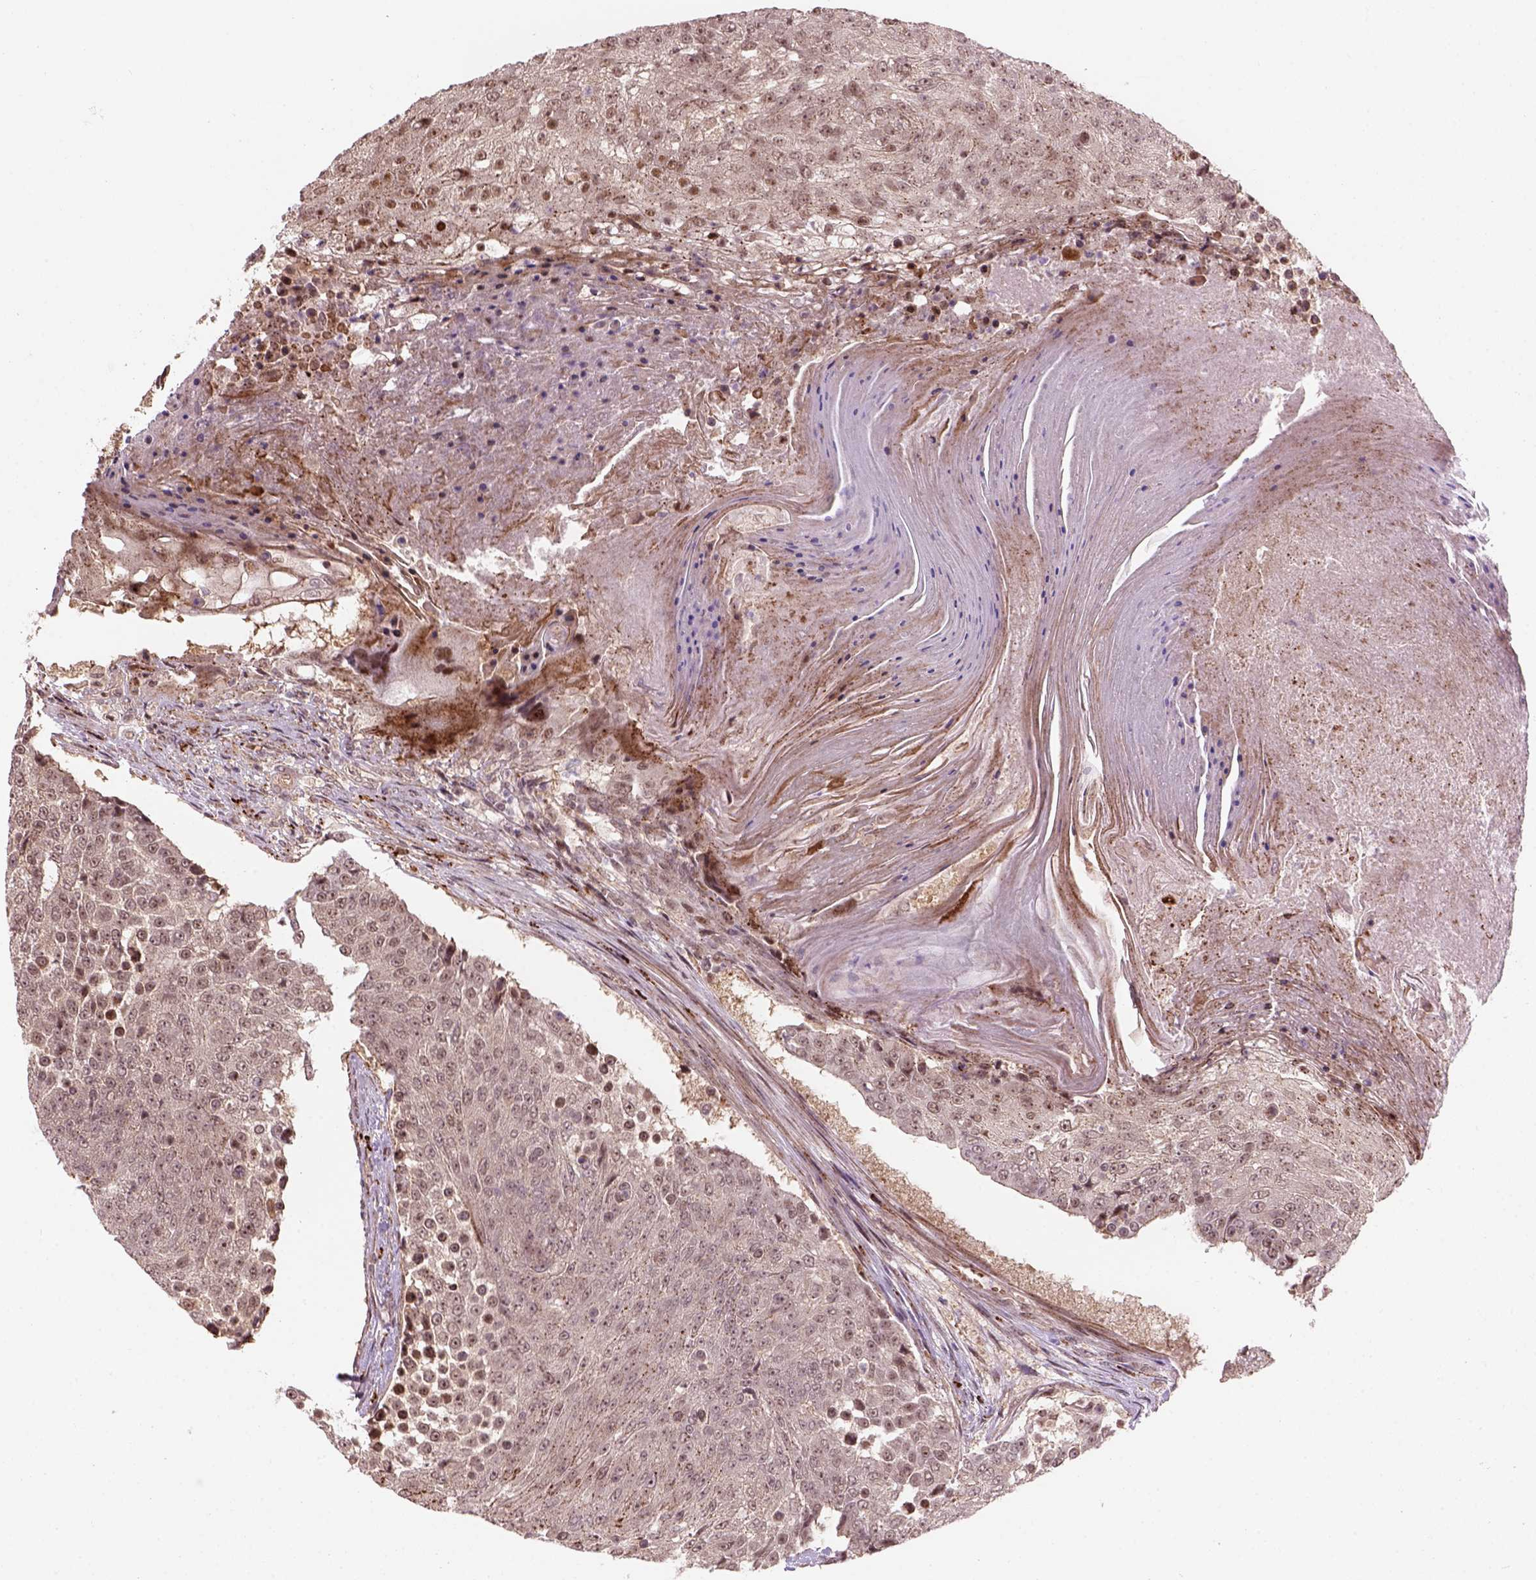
{"staining": {"intensity": "moderate", "quantity": "<25%", "location": "cytoplasmic/membranous,nuclear"}, "tissue": "urothelial cancer", "cell_type": "Tumor cells", "image_type": "cancer", "snomed": [{"axis": "morphology", "description": "Urothelial carcinoma, High grade"}, {"axis": "topography", "description": "Urinary bladder"}], "caption": "A histopathology image of urothelial carcinoma (high-grade) stained for a protein exhibits moderate cytoplasmic/membranous and nuclear brown staining in tumor cells.", "gene": "PSMD11", "patient": {"sex": "female", "age": 63}}